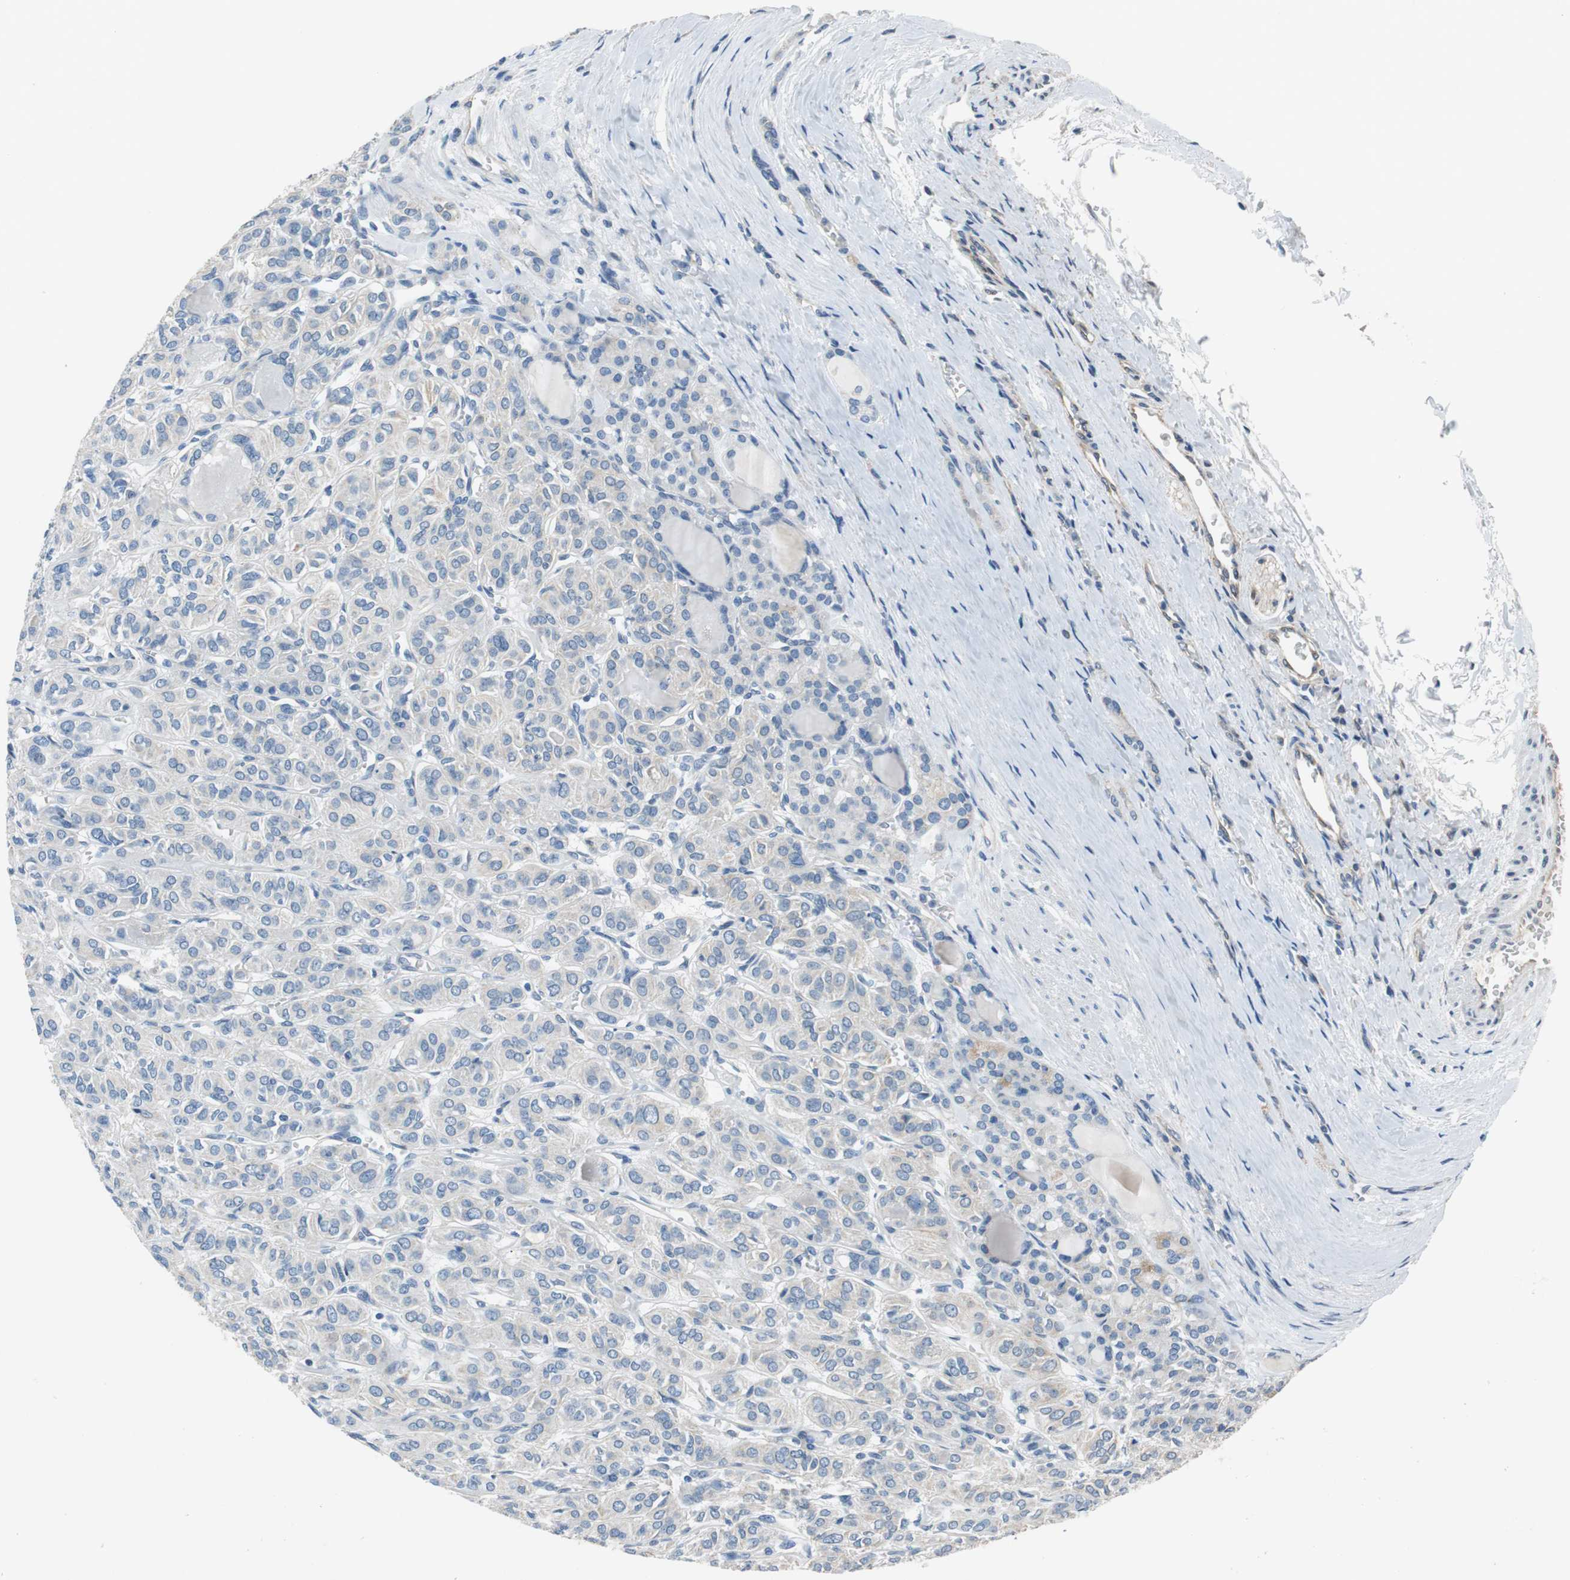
{"staining": {"intensity": "weak", "quantity": "25%-75%", "location": "cytoplasmic/membranous"}, "tissue": "thyroid cancer", "cell_type": "Tumor cells", "image_type": "cancer", "snomed": [{"axis": "morphology", "description": "Follicular adenoma carcinoma, NOS"}, {"axis": "topography", "description": "Thyroid gland"}], "caption": "A brown stain highlights weak cytoplasmic/membranous staining of a protein in human thyroid cancer (follicular adenoma carcinoma) tumor cells.", "gene": "ALDH4A1", "patient": {"sex": "female", "age": 71}}